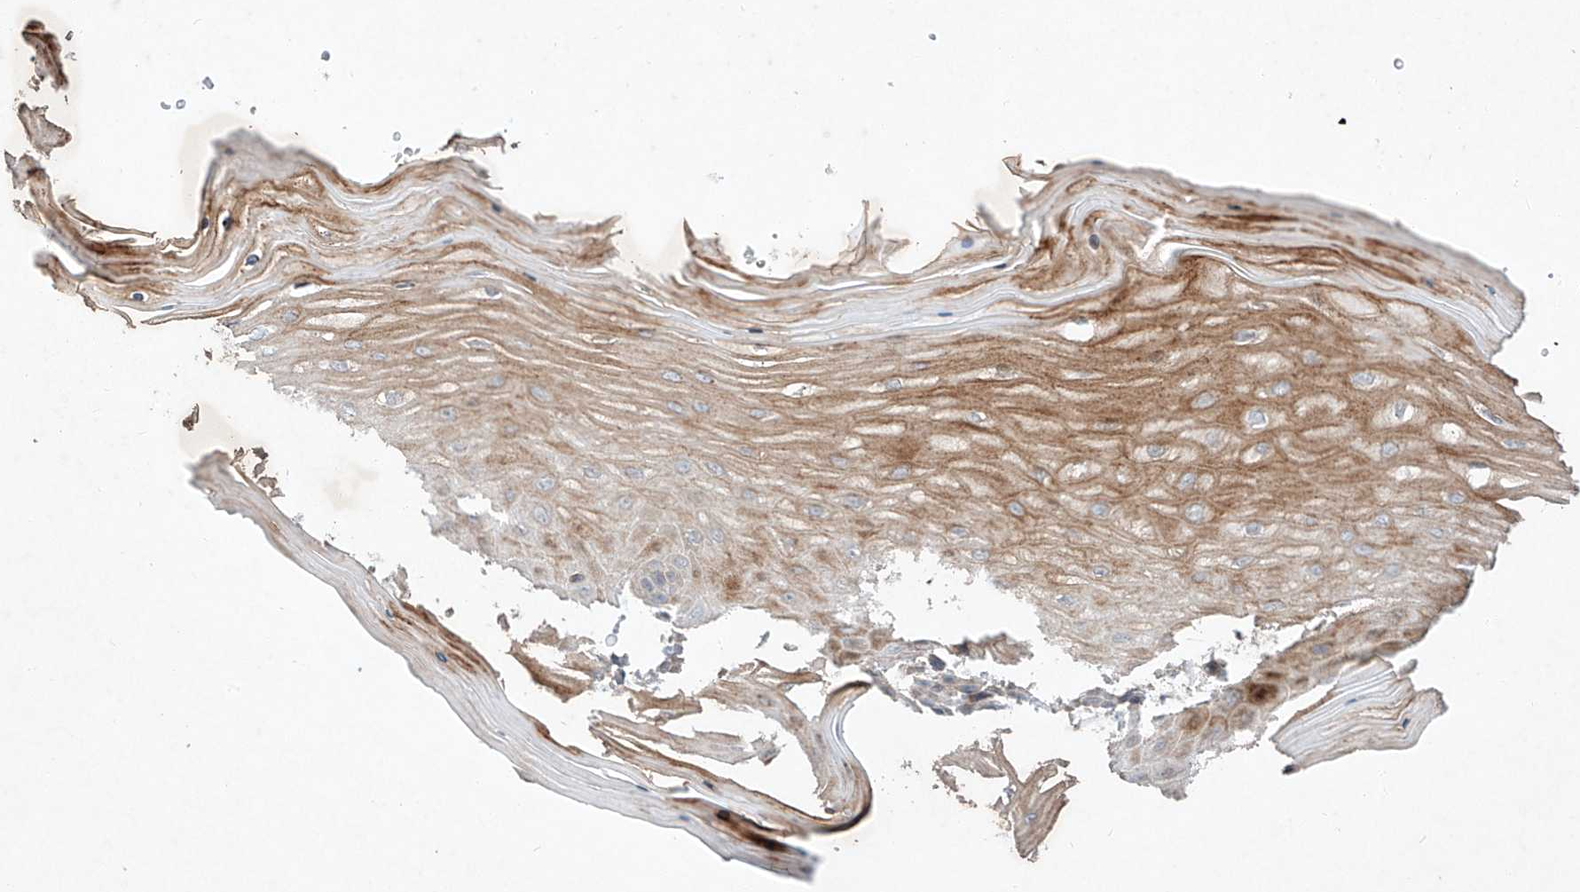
{"staining": {"intensity": "weak", "quantity": "<25%", "location": "cytoplasmic/membranous"}, "tissue": "cervix", "cell_type": "Glandular cells", "image_type": "normal", "snomed": [{"axis": "morphology", "description": "Normal tissue, NOS"}, {"axis": "topography", "description": "Cervix"}], "caption": "Immunohistochemistry (IHC) of unremarkable cervix exhibits no expression in glandular cells.", "gene": "ARHGAP33", "patient": {"sex": "female", "age": 55}}